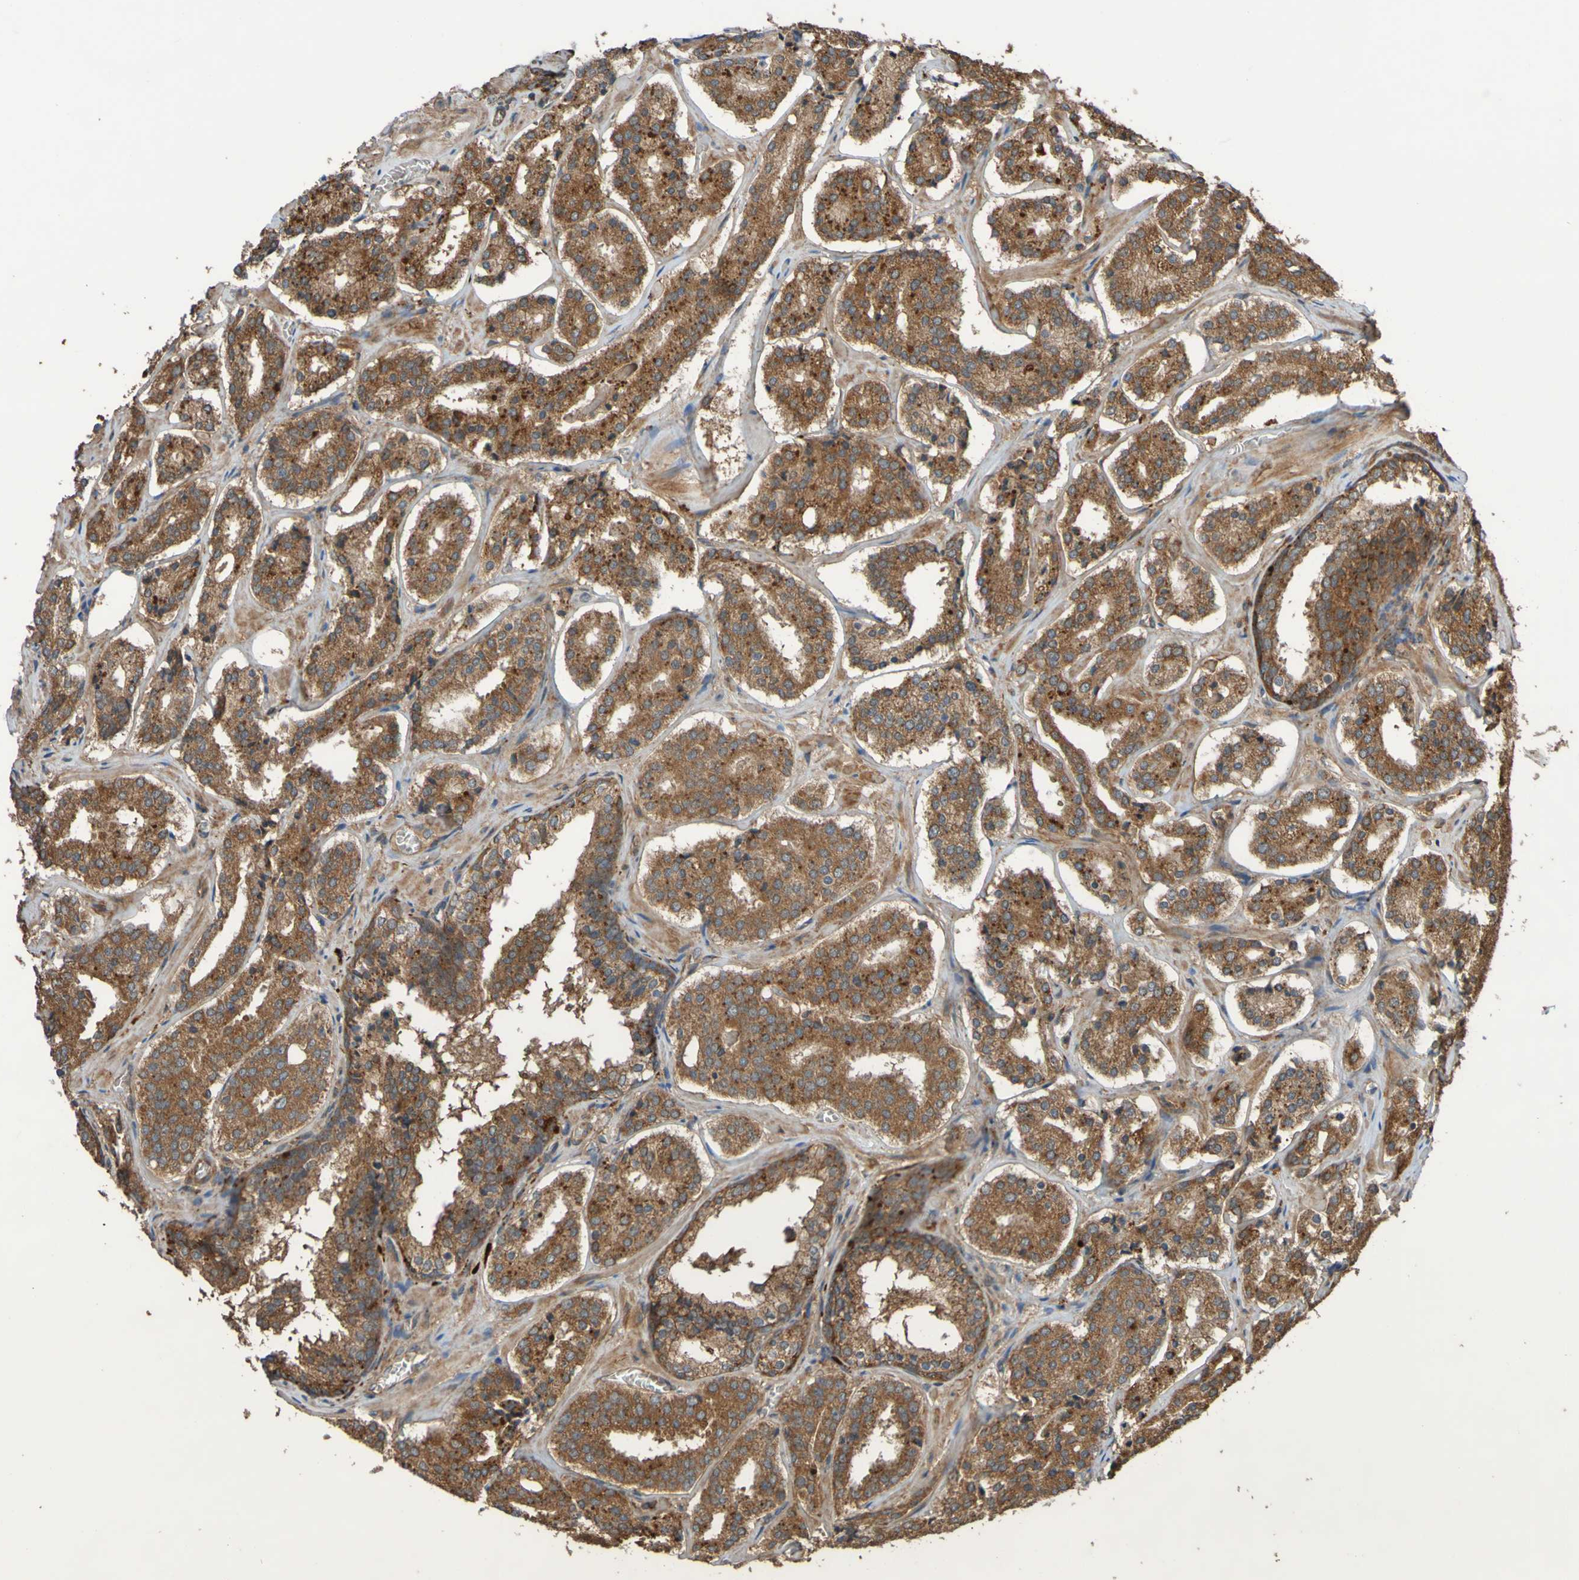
{"staining": {"intensity": "moderate", "quantity": ">75%", "location": "cytoplasmic/membranous"}, "tissue": "prostate cancer", "cell_type": "Tumor cells", "image_type": "cancer", "snomed": [{"axis": "morphology", "description": "Adenocarcinoma, High grade"}, {"axis": "topography", "description": "Prostate"}], "caption": "Human adenocarcinoma (high-grade) (prostate) stained with a protein marker demonstrates moderate staining in tumor cells.", "gene": "UCN", "patient": {"sex": "male", "age": 60}}